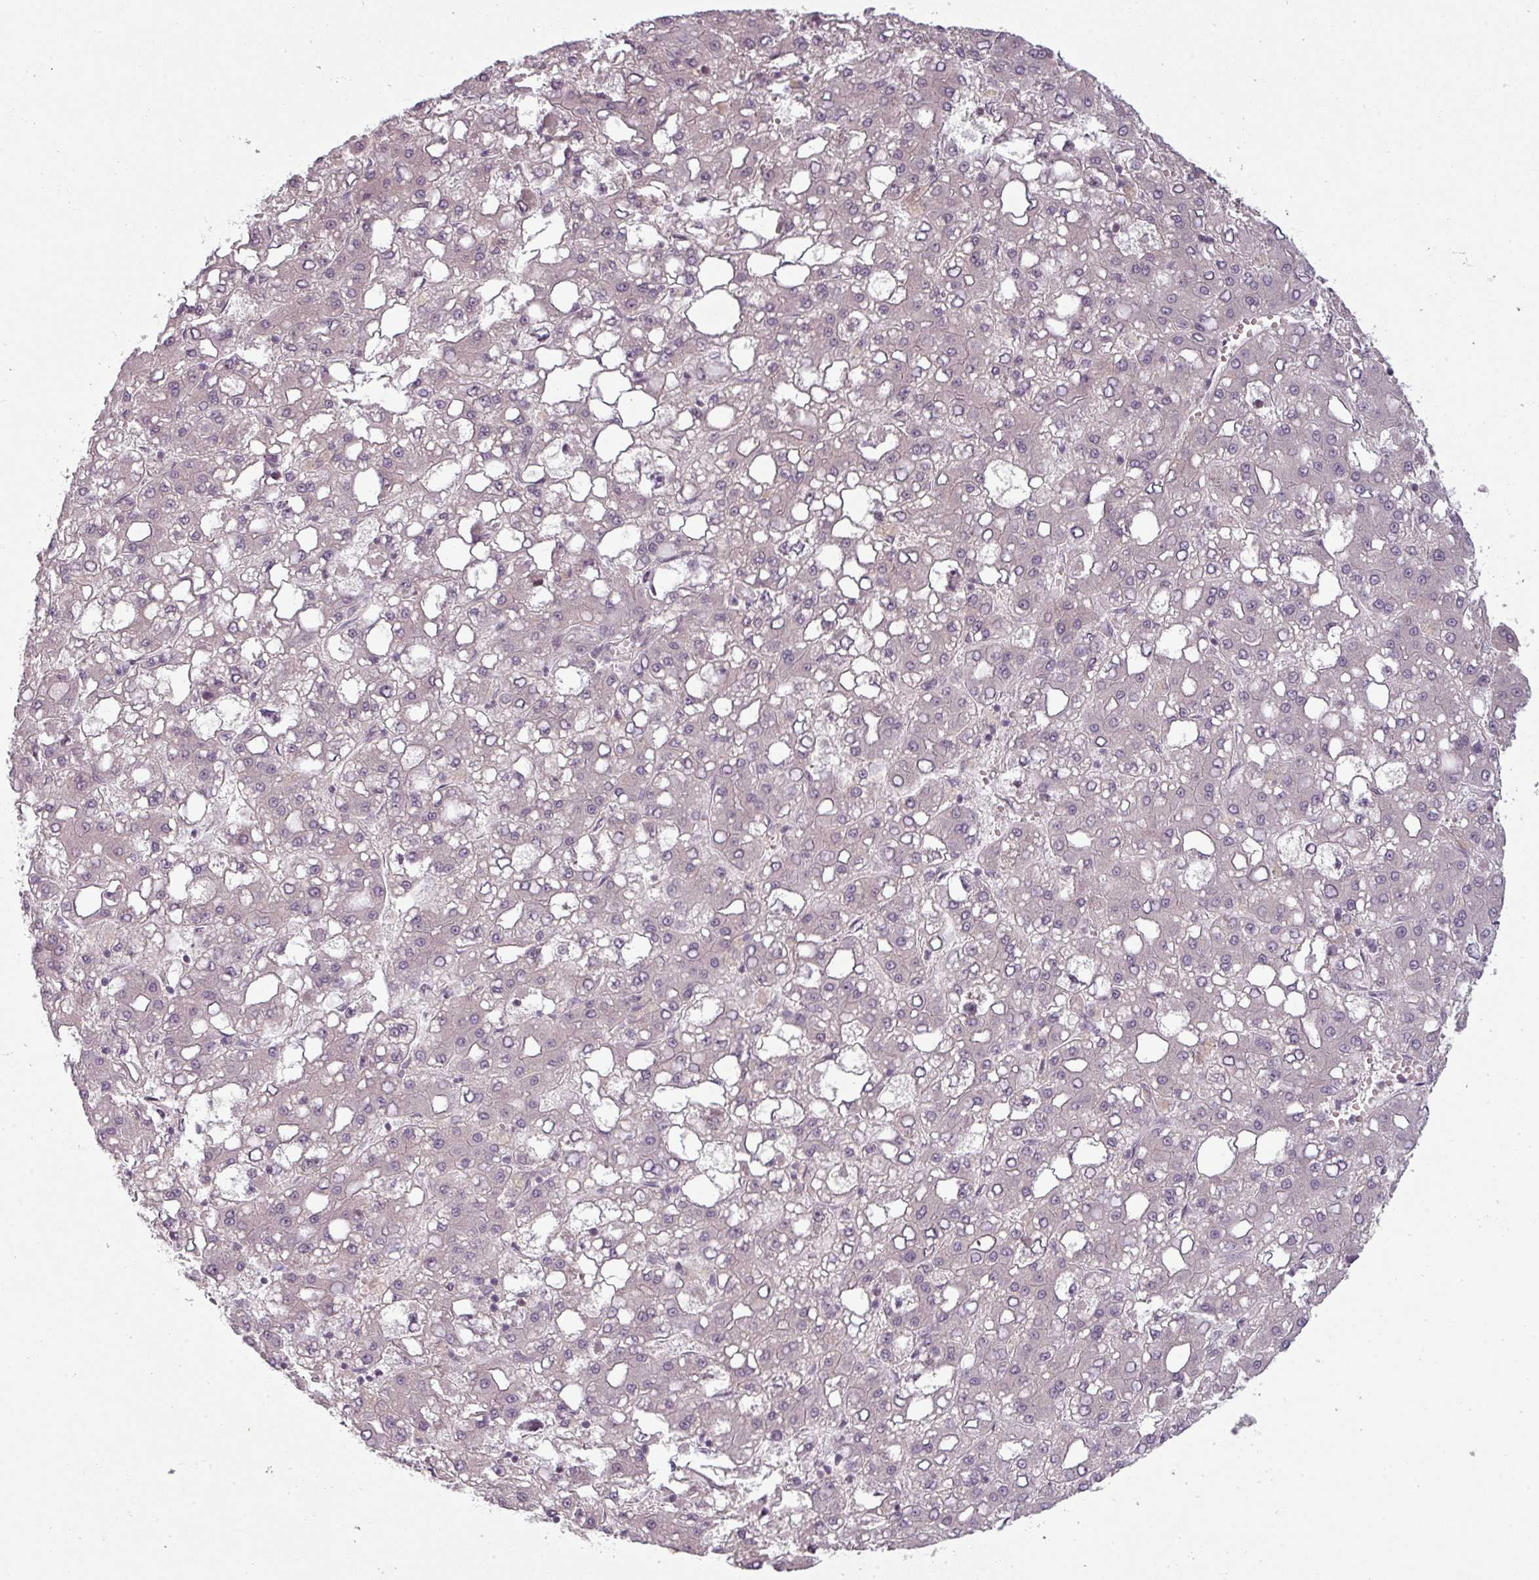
{"staining": {"intensity": "negative", "quantity": "none", "location": "none"}, "tissue": "liver cancer", "cell_type": "Tumor cells", "image_type": "cancer", "snomed": [{"axis": "morphology", "description": "Carcinoma, Hepatocellular, NOS"}, {"axis": "topography", "description": "Liver"}], "caption": "This image is of liver hepatocellular carcinoma stained with immunohistochemistry to label a protein in brown with the nuclei are counter-stained blue. There is no staining in tumor cells.", "gene": "SLC16A9", "patient": {"sex": "male", "age": 65}}